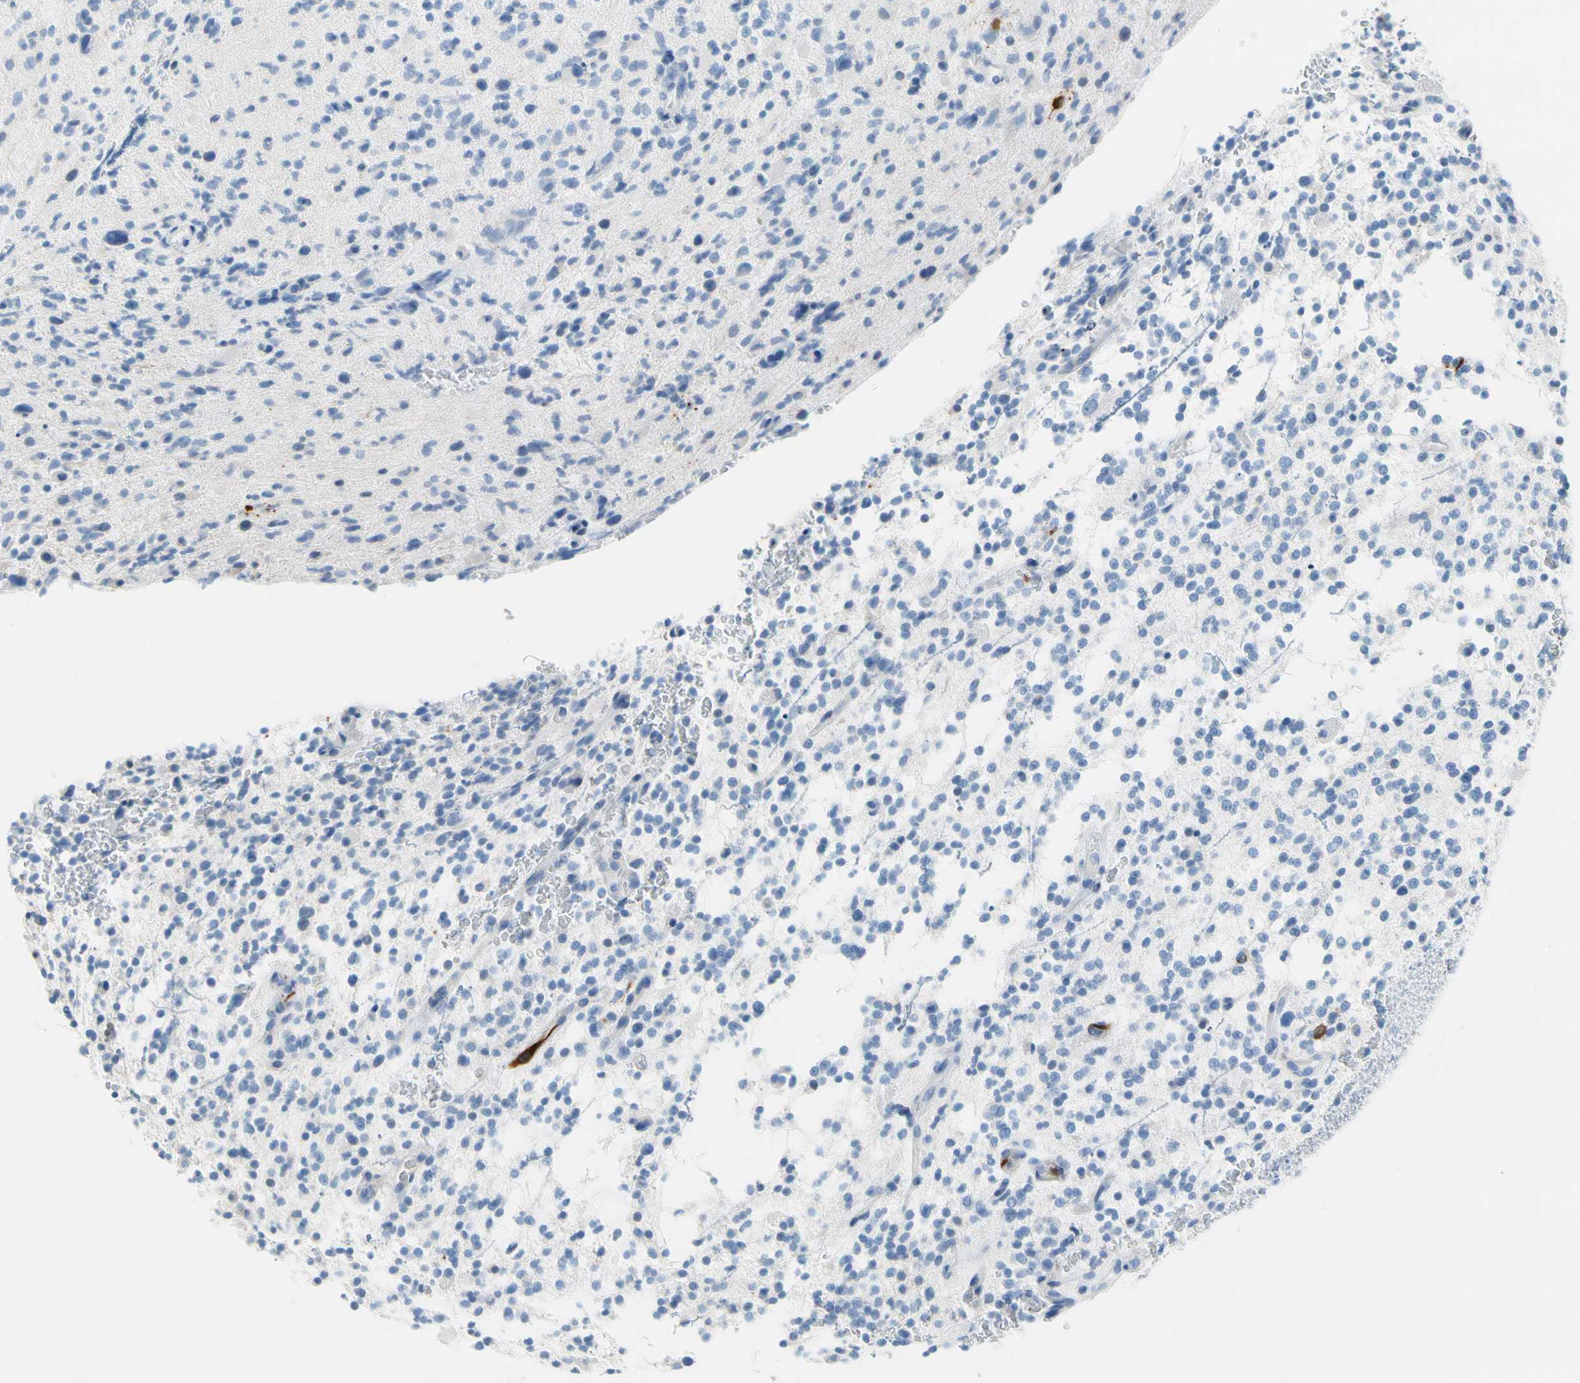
{"staining": {"intensity": "negative", "quantity": "none", "location": "none"}, "tissue": "glioma", "cell_type": "Tumor cells", "image_type": "cancer", "snomed": [{"axis": "morphology", "description": "Glioma, malignant, High grade"}, {"axis": "topography", "description": "Brain"}], "caption": "This histopathology image is of glioma stained with IHC to label a protein in brown with the nuclei are counter-stained blue. There is no expression in tumor cells.", "gene": "TACC3", "patient": {"sex": "male", "age": 48}}